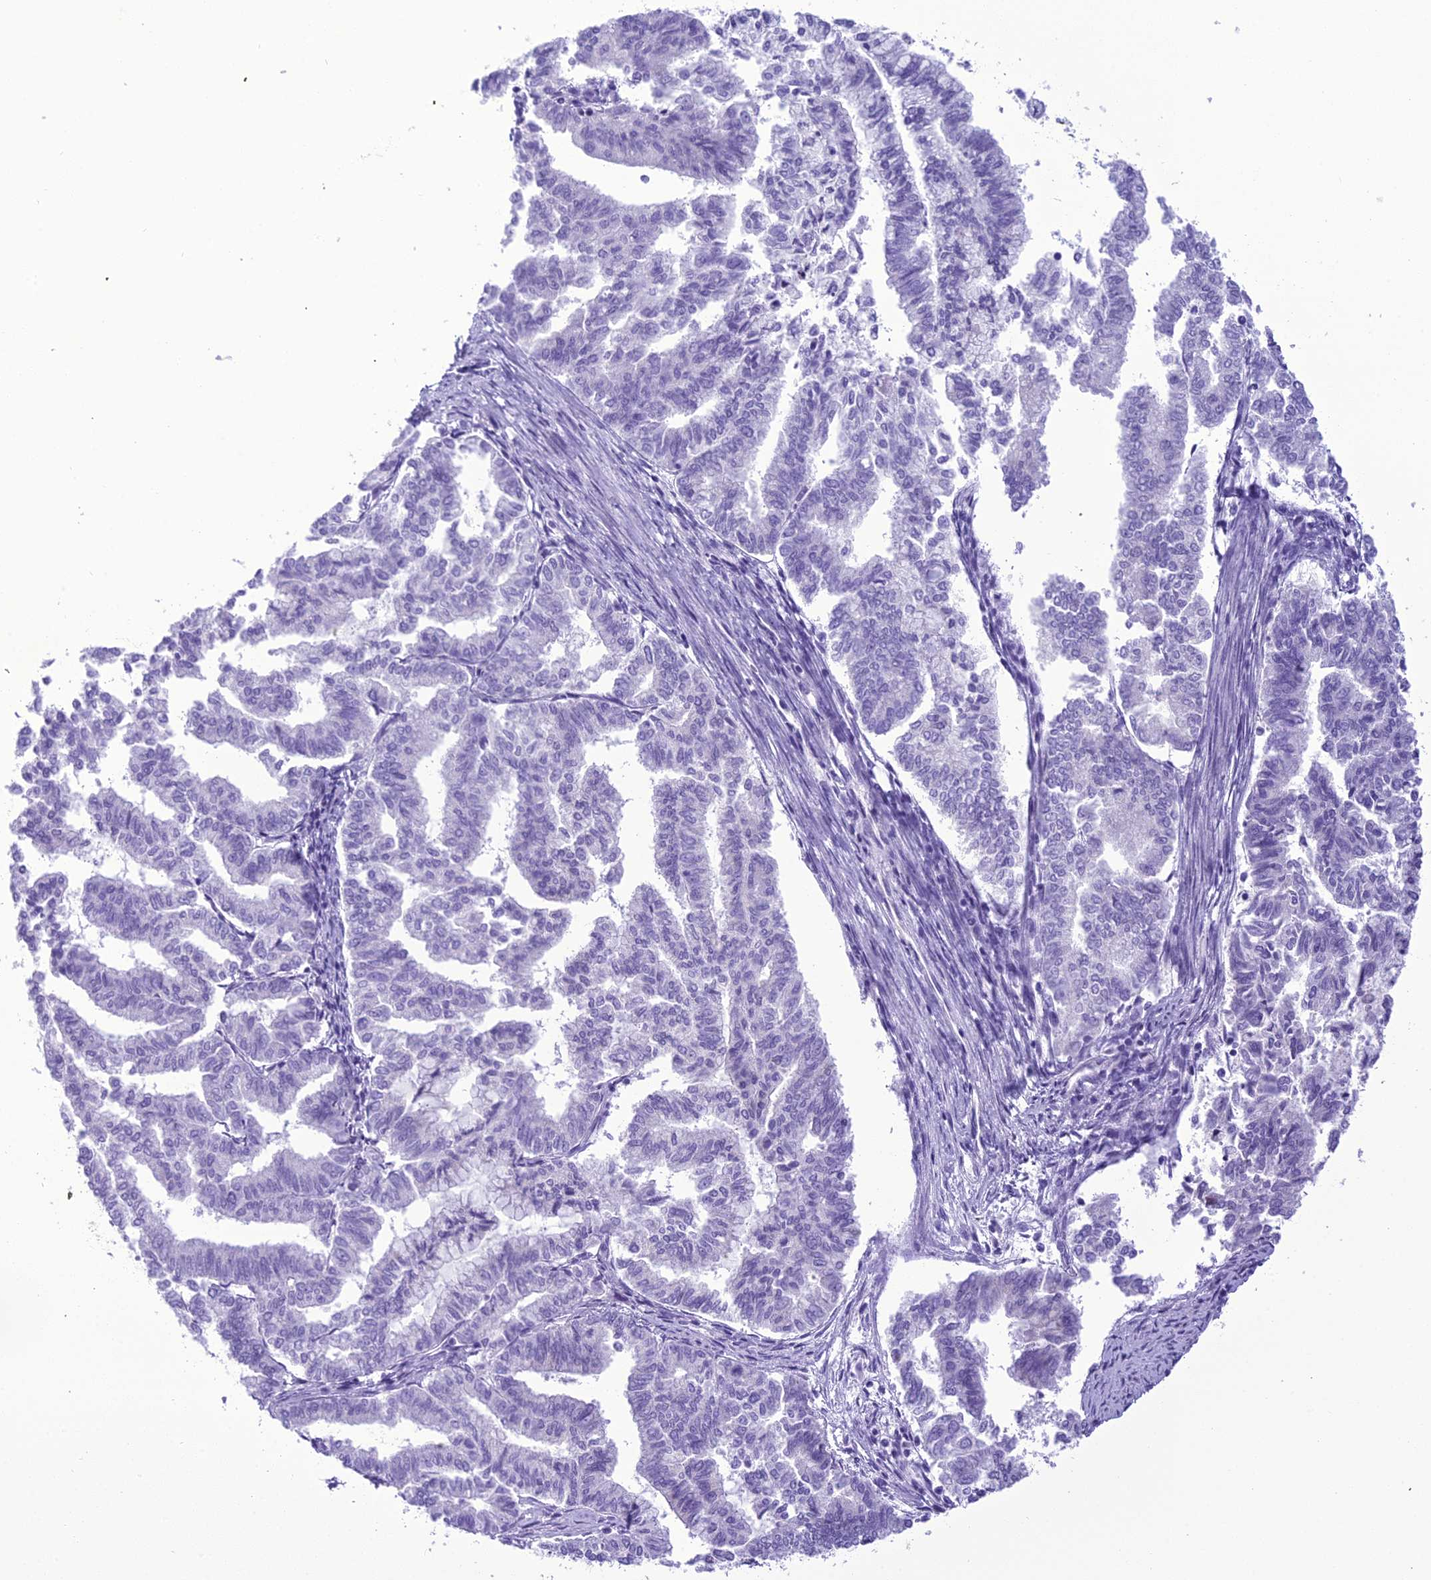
{"staining": {"intensity": "negative", "quantity": "none", "location": "none"}, "tissue": "endometrial cancer", "cell_type": "Tumor cells", "image_type": "cancer", "snomed": [{"axis": "morphology", "description": "Adenocarcinoma, NOS"}, {"axis": "topography", "description": "Endometrium"}], "caption": "The photomicrograph demonstrates no staining of tumor cells in endometrial cancer (adenocarcinoma).", "gene": "B9D2", "patient": {"sex": "female", "age": 79}}